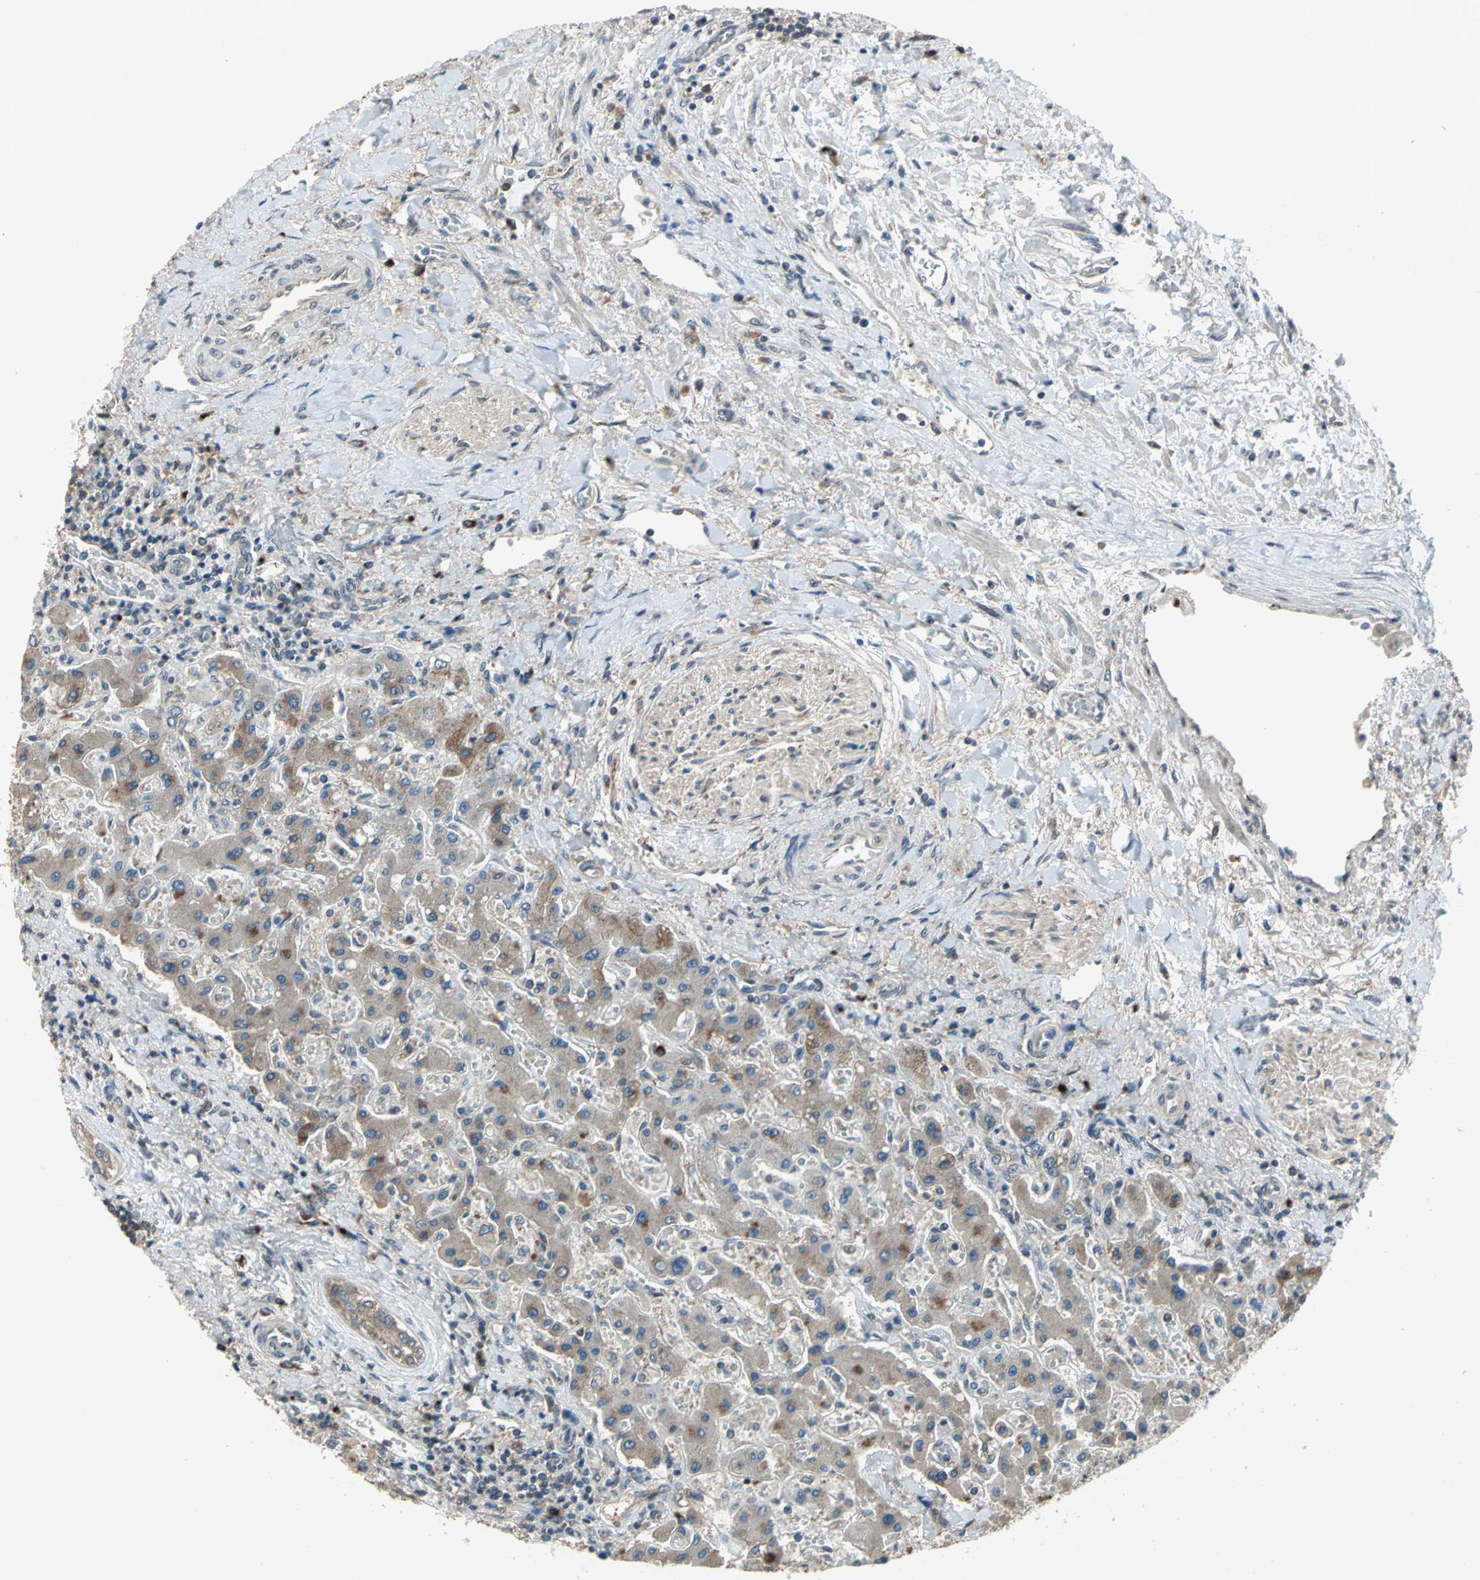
{"staining": {"intensity": "moderate", "quantity": ">75%", "location": "cytoplasmic/membranous"}, "tissue": "liver cancer", "cell_type": "Tumor cells", "image_type": "cancer", "snomed": [{"axis": "morphology", "description": "Cholangiocarcinoma"}, {"axis": "topography", "description": "Liver"}], "caption": "Approximately >75% of tumor cells in cholangiocarcinoma (liver) demonstrate moderate cytoplasmic/membranous protein expression as visualized by brown immunohistochemical staining.", "gene": "NFKBIE", "patient": {"sex": "male", "age": 50}}